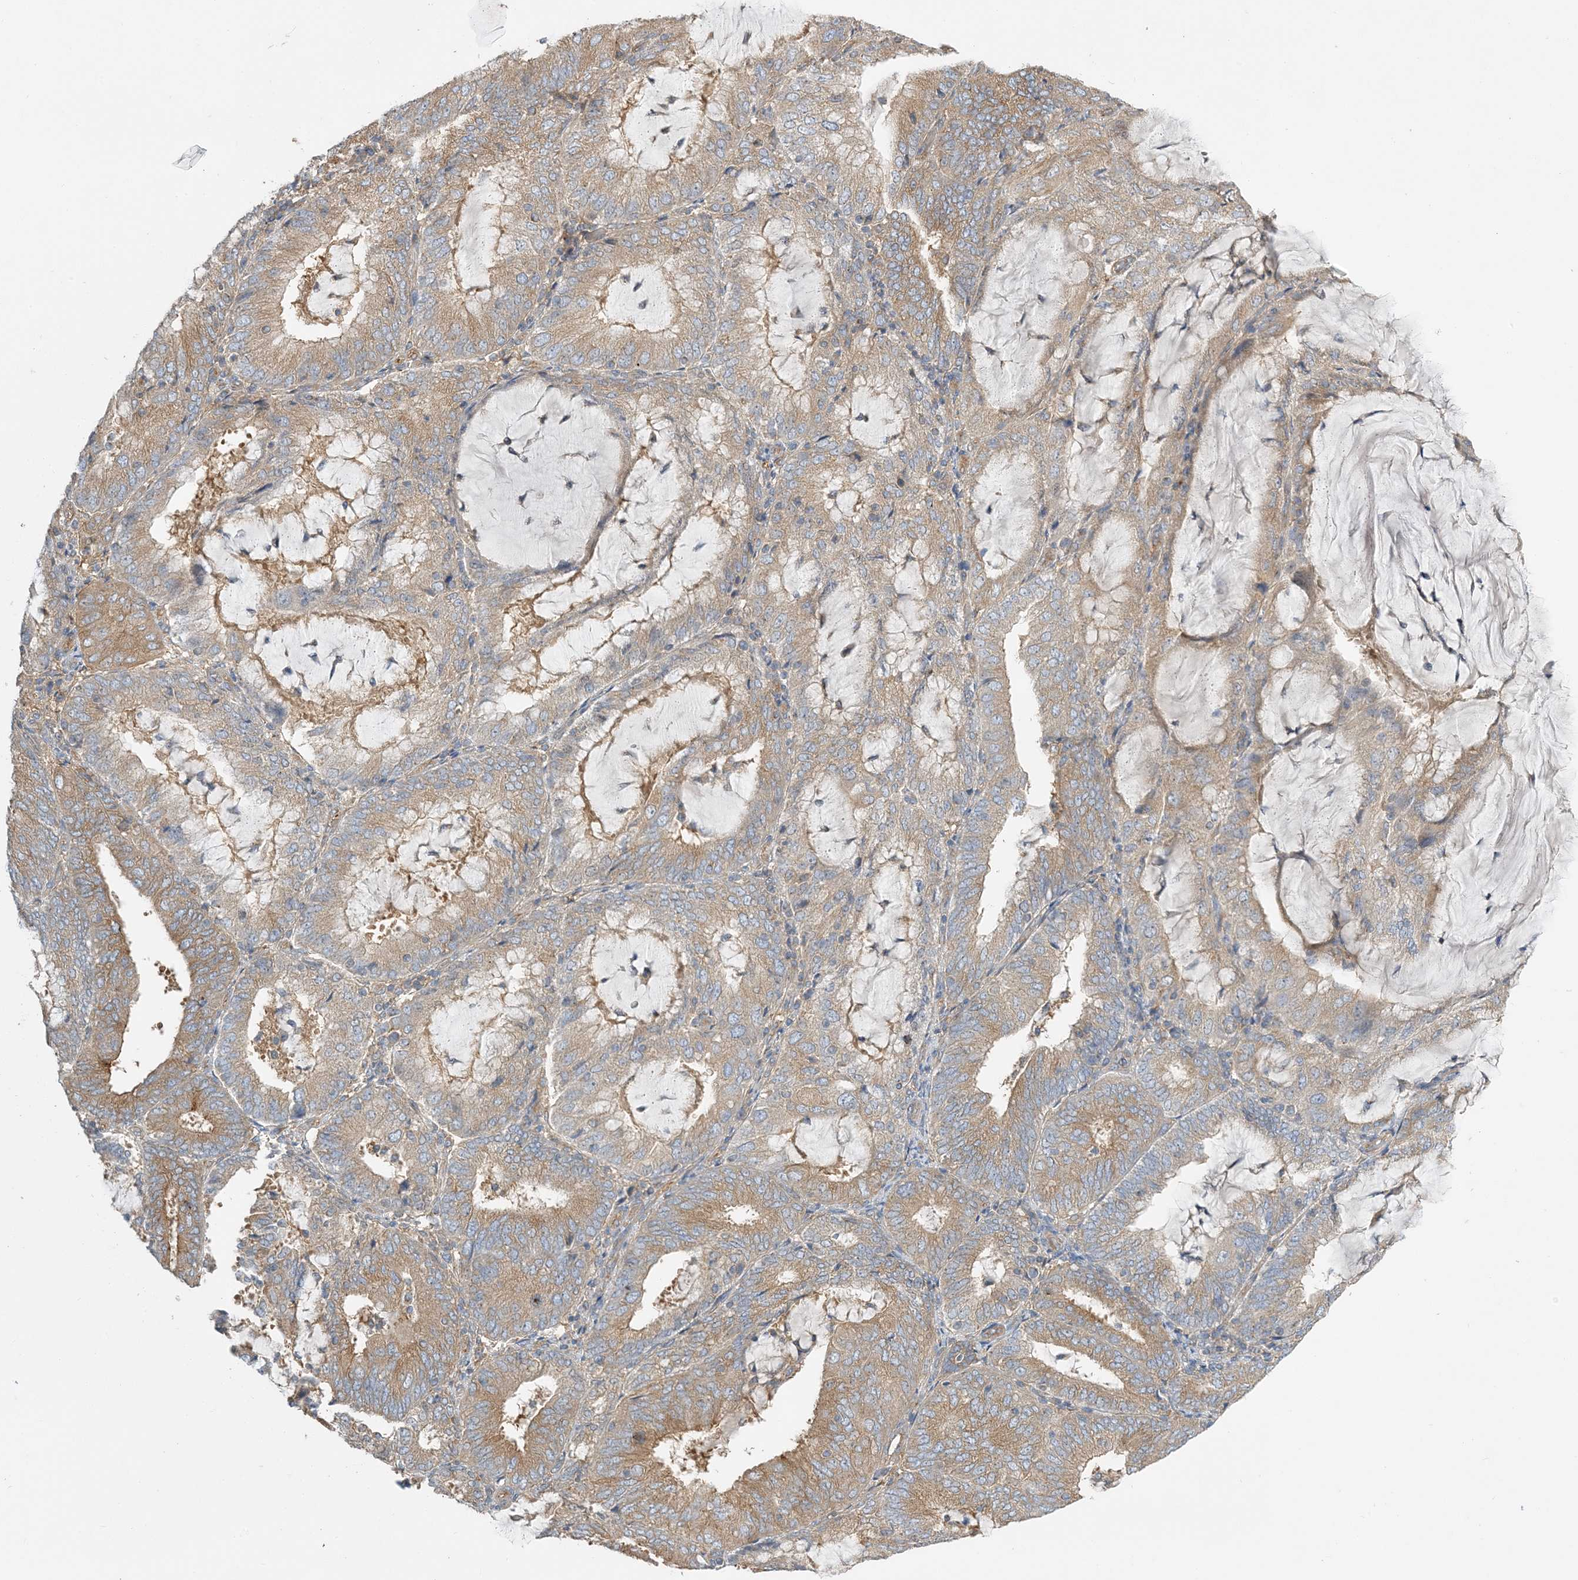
{"staining": {"intensity": "moderate", "quantity": "25%-75%", "location": "cytoplasmic/membranous"}, "tissue": "endometrial cancer", "cell_type": "Tumor cells", "image_type": "cancer", "snomed": [{"axis": "morphology", "description": "Adenocarcinoma, NOS"}, {"axis": "topography", "description": "Endometrium"}], "caption": "Immunohistochemical staining of endometrial cancer (adenocarcinoma) exhibits medium levels of moderate cytoplasmic/membranous expression in approximately 25%-75% of tumor cells.", "gene": "SIDT1", "patient": {"sex": "female", "age": 81}}